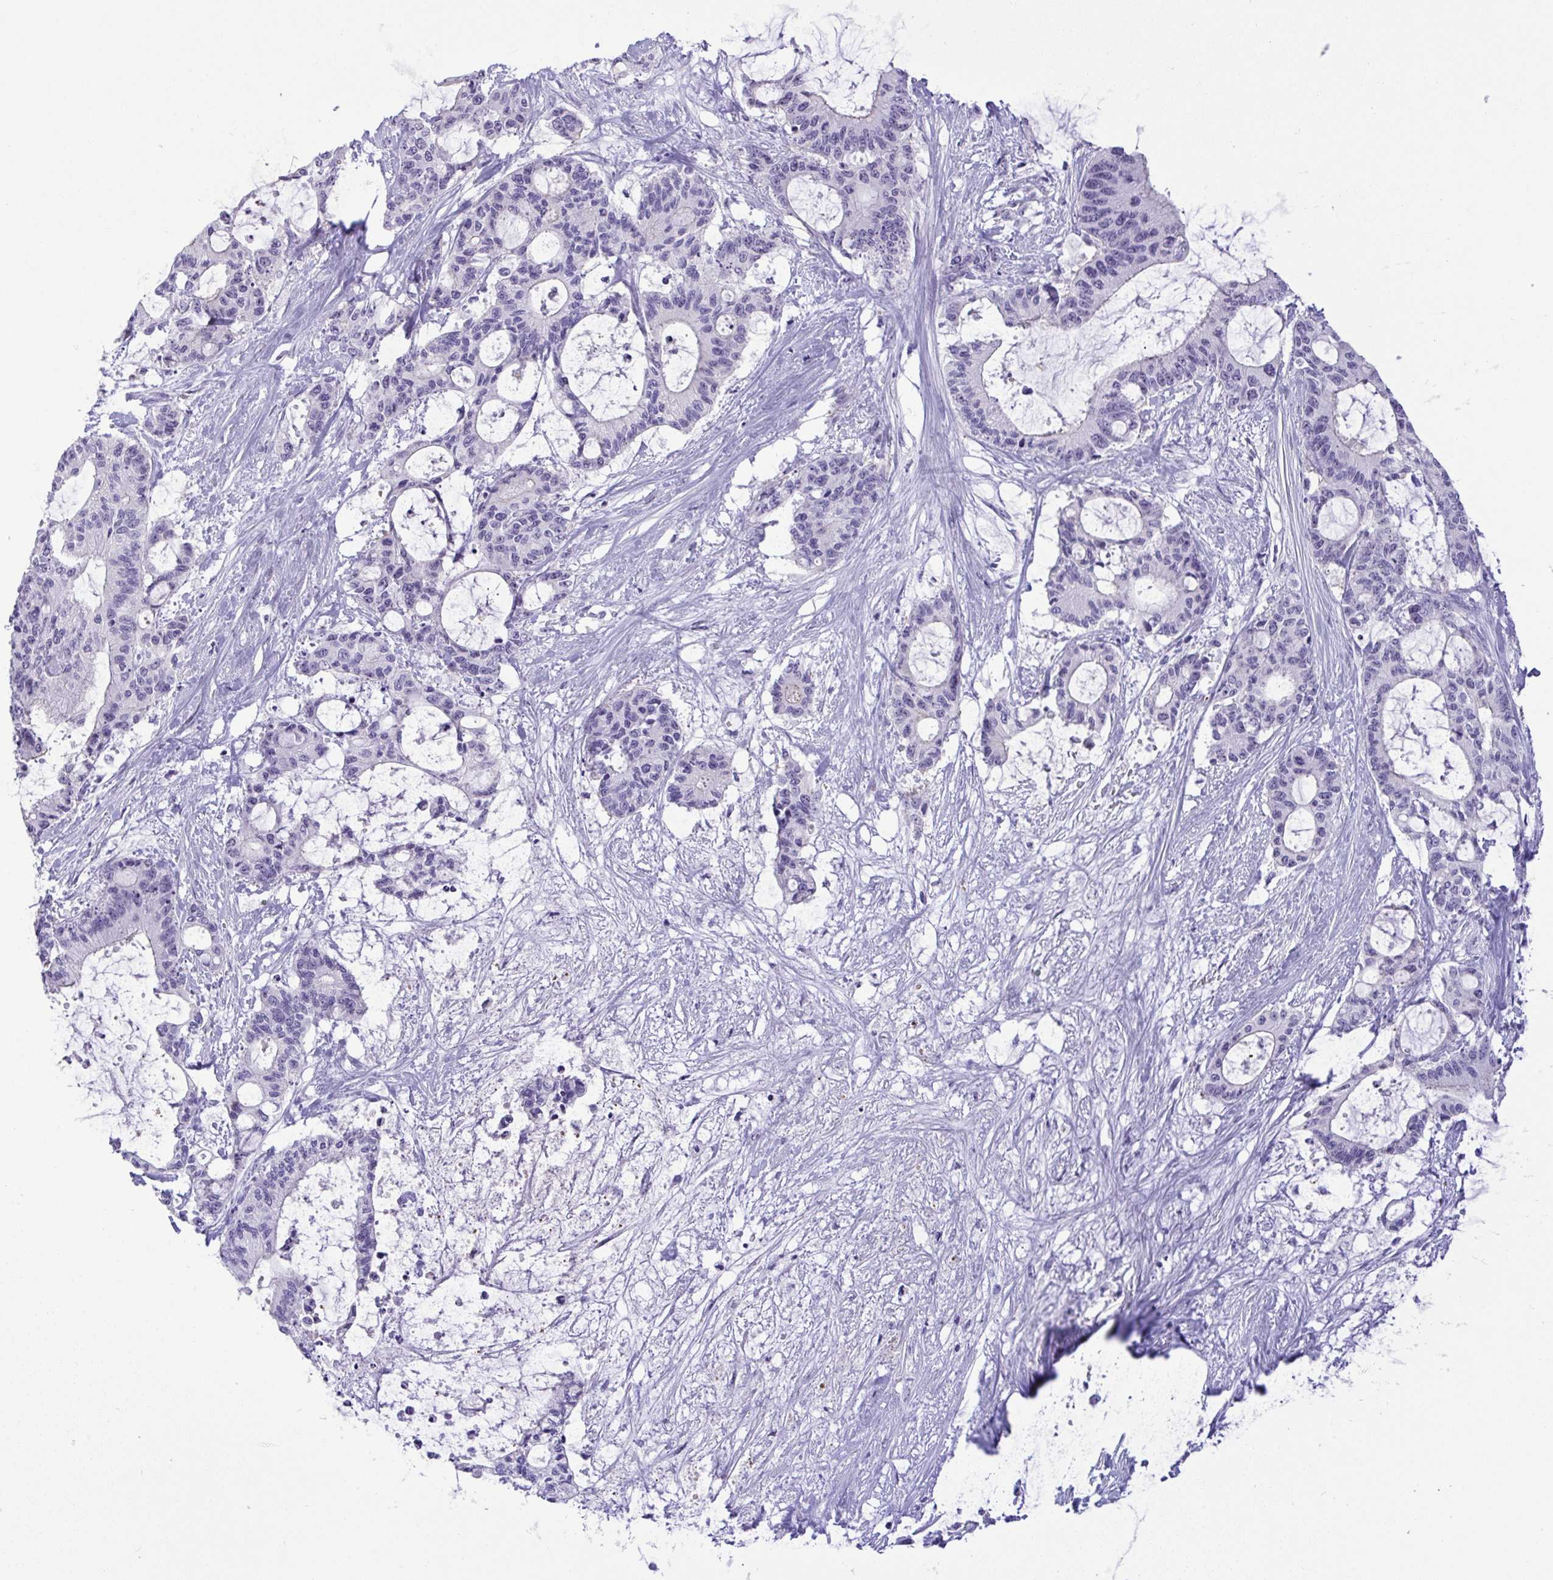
{"staining": {"intensity": "negative", "quantity": "none", "location": "none"}, "tissue": "liver cancer", "cell_type": "Tumor cells", "image_type": "cancer", "snomed": [{"axis": "morphology", "description": "Normal tissue, NOS"}, {"axis": "morphology", "description": "Cholangiocarcinoma"}, {"axis": "topography", "description": "Liver"}, {"axis": "topography", "description": "Peripheral nerve tissue"}], "caption": "Liver cholangiocarcinoma stained for a protein using IHC reveals no staining tumor cells.", "gene": "YBX2", "patient": {"sex": "female", "age": 73}}